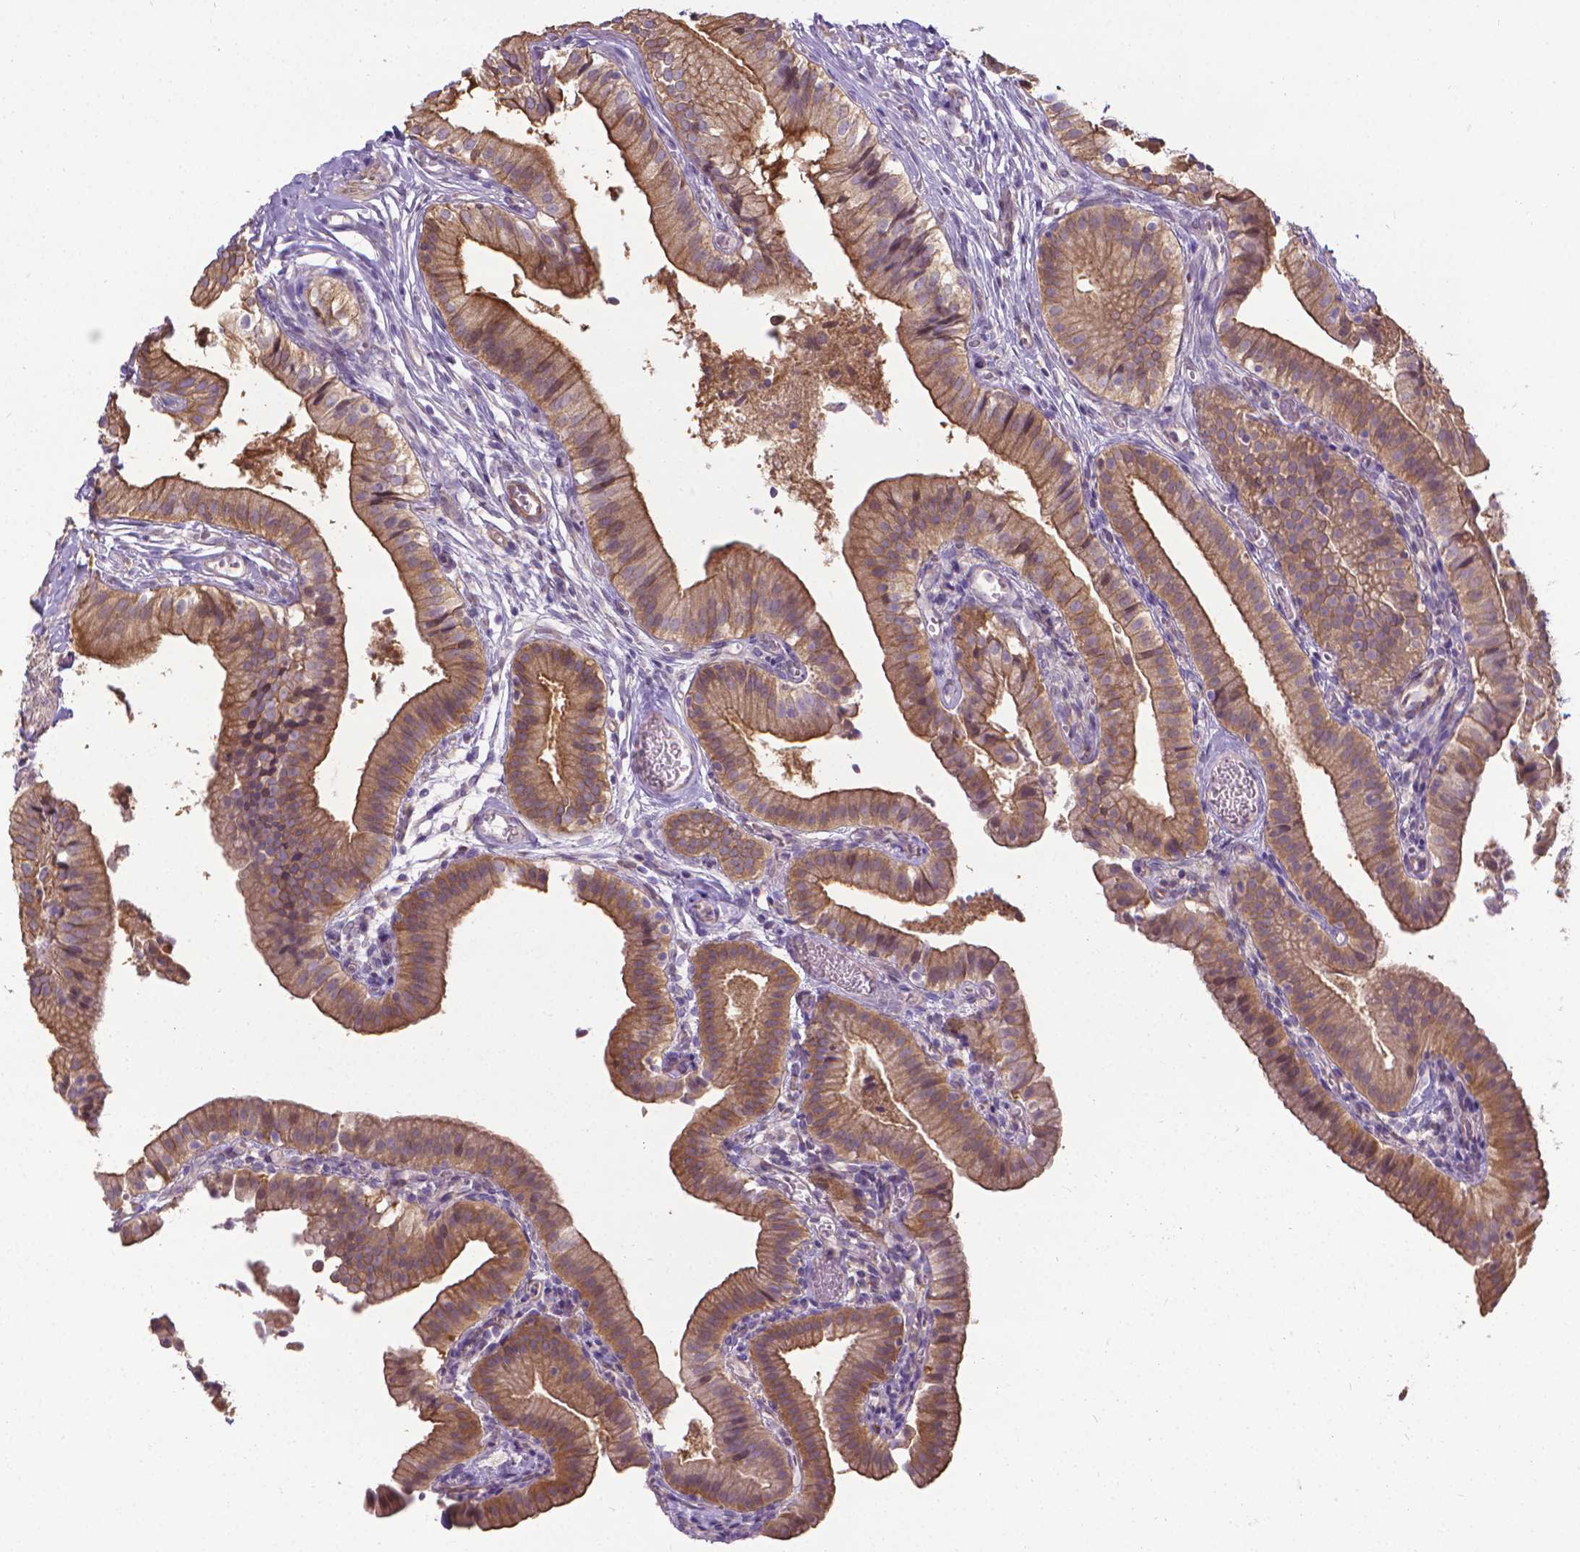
{"staining": {"intensity": "moderate", "quantity": ">75%", "location": "cytoplasmic/membranous"}, "tissue": "gallbladder", "cell_type": "Glandular cells", "image_type": "normal", "snomed": [{"axis": "morphology", "description": "Normal tissue, NOS"}, {"axis": "topography", "description": "Gallbladder"}], "caption": "Immunohistochemistry histopathology image of benign human gallbladder stained for a protein (brown), which reveals medium levels of moderate cytoplasmic/membranous positivity in about >75% of glandular cells.", "gene": "CFAP299", "patient": {"sex": "female", "age": 47}}